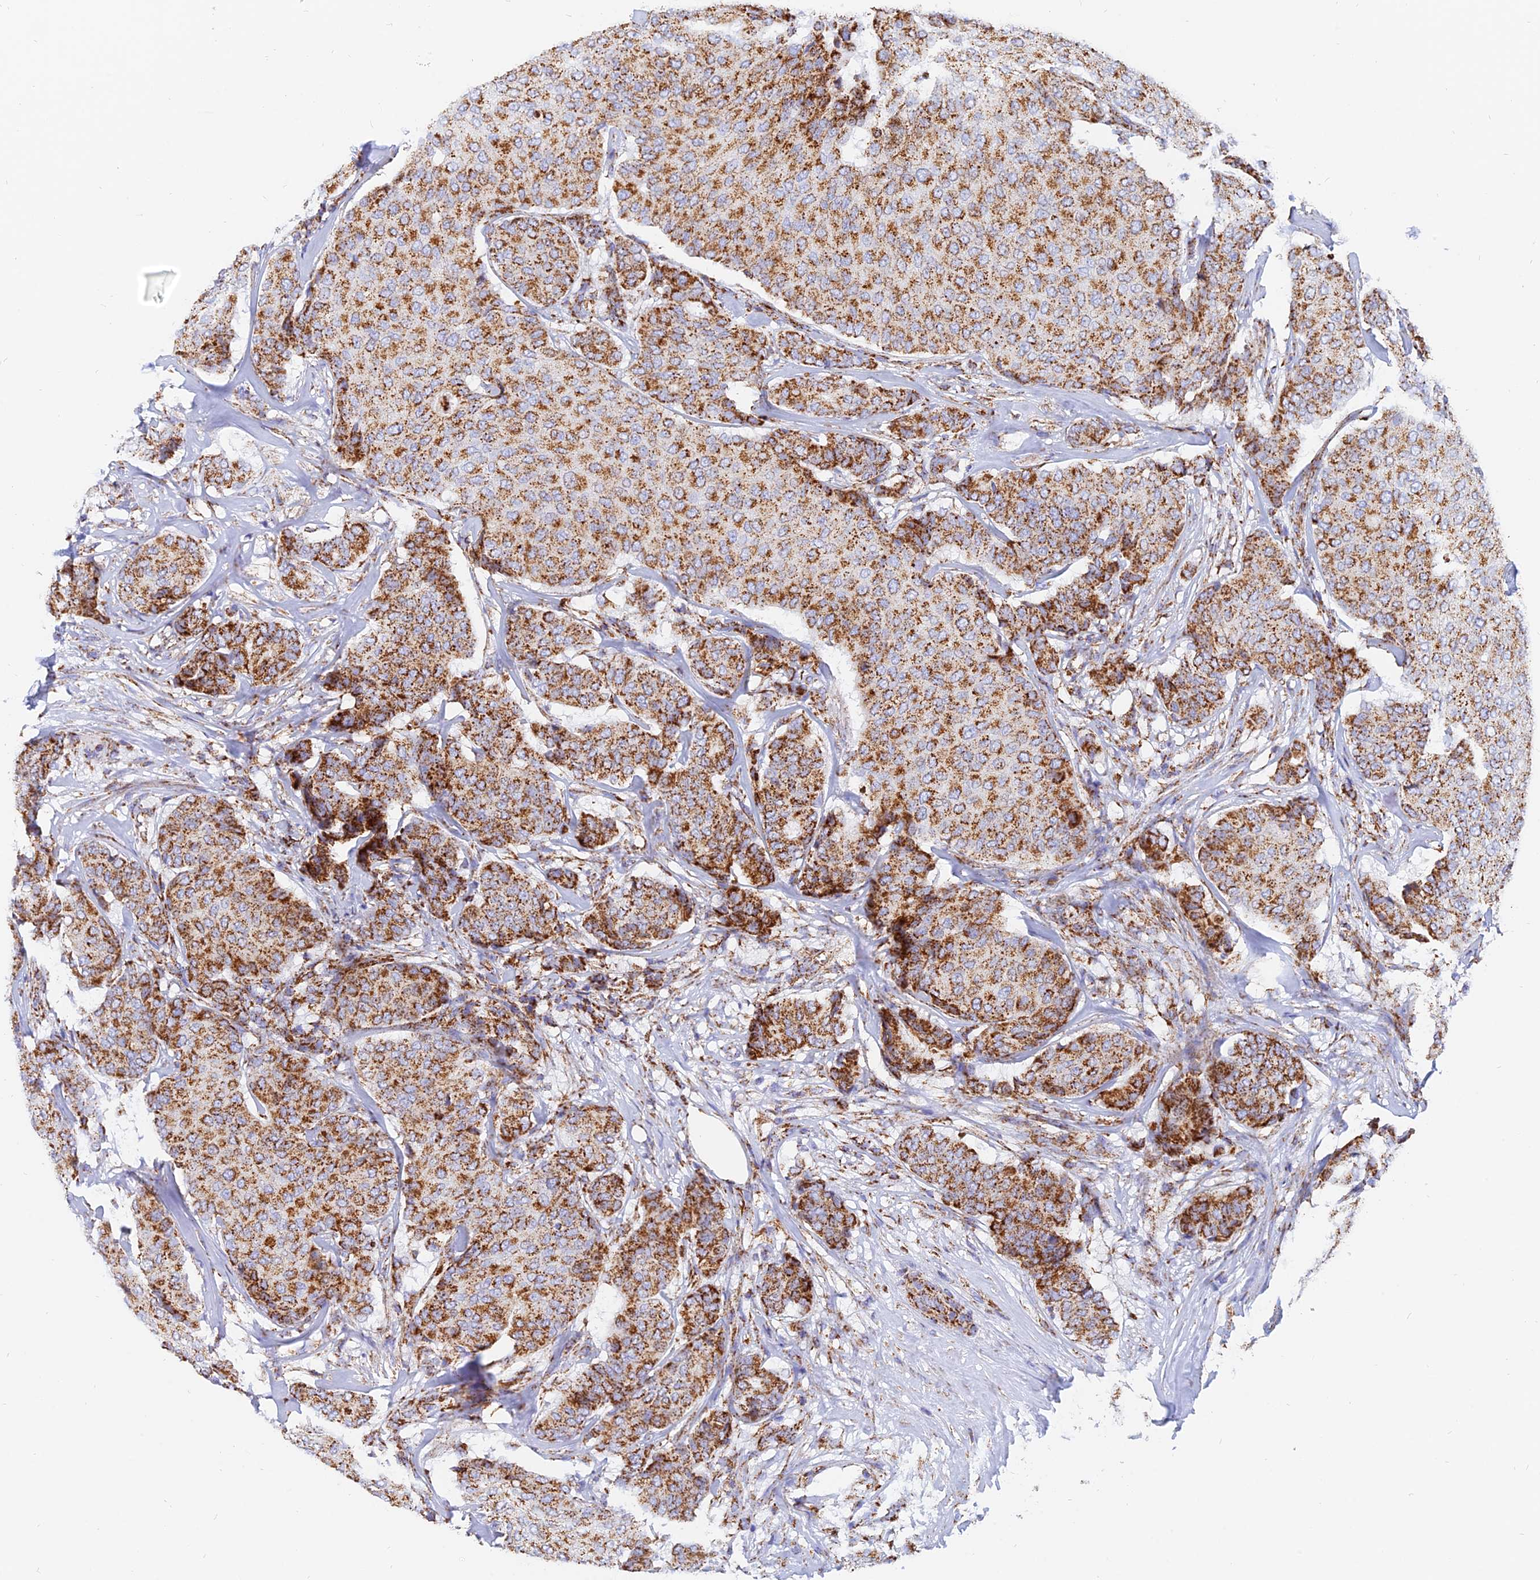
{"staining": {"intensity": "strong", "quantity": ">75%", "location": "cytoplasmic/membranous"}, "tissue": "breast cancer", "cell_type": "Tumor cells", "image_type": "cancer", "snomed": [{"axis": "morphology", "description": "Duct carcinoma"}, {"axis": "topography", "description": "Breast"}], "caption": "Tumor cells exhibit strong cytoplasmic/membranous staining in approximately >75% of cells in breast cancer.", "gene": "NDUFB6", "patient": {"sex": "female", "age": 75}}